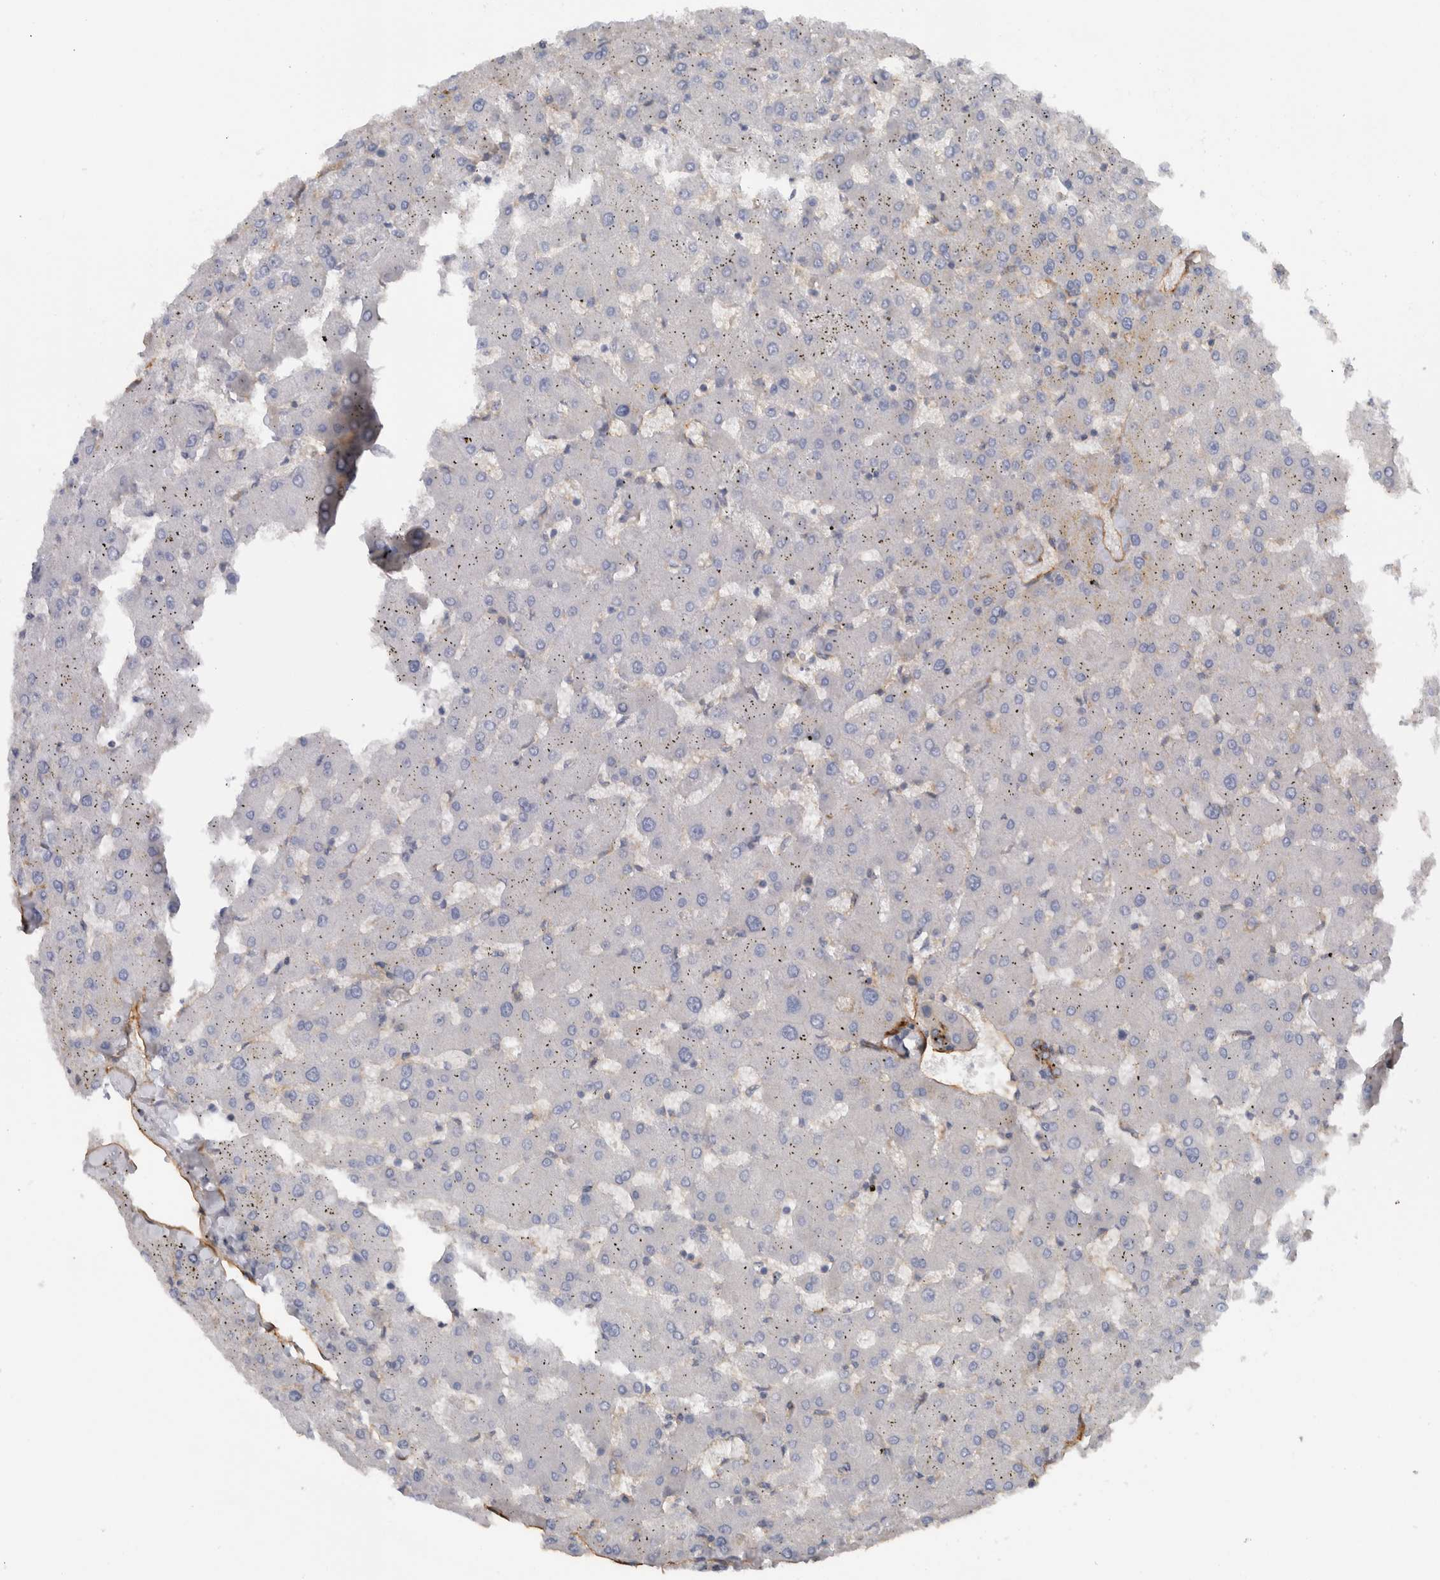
{"staining": {"intensity": "moderate", "quantity": "<25%", "location": "cytoplasmic/membranous"}, "tissue": "liver", "cell_type": "Cholangiocytes", "image_type": "normal", "snomed": [{"axis": "morphology", "description": "Normal tissue, NOS"}, {"axis": "topography", "description": "Liver"}], "caption": "Moderate cytoplasmic/membranous protein staining is appreciated in approximately <25% of cholangiocytes in liver. The staining was performed using DAB (3,3'-diaminobenzidine) to visualize the protein expression in brown, while the nuclei were stained in blue with hematoxylin (Magnification: 20x).", "gene": "CD59", "patient": {"sex": "female", "age": 63}}